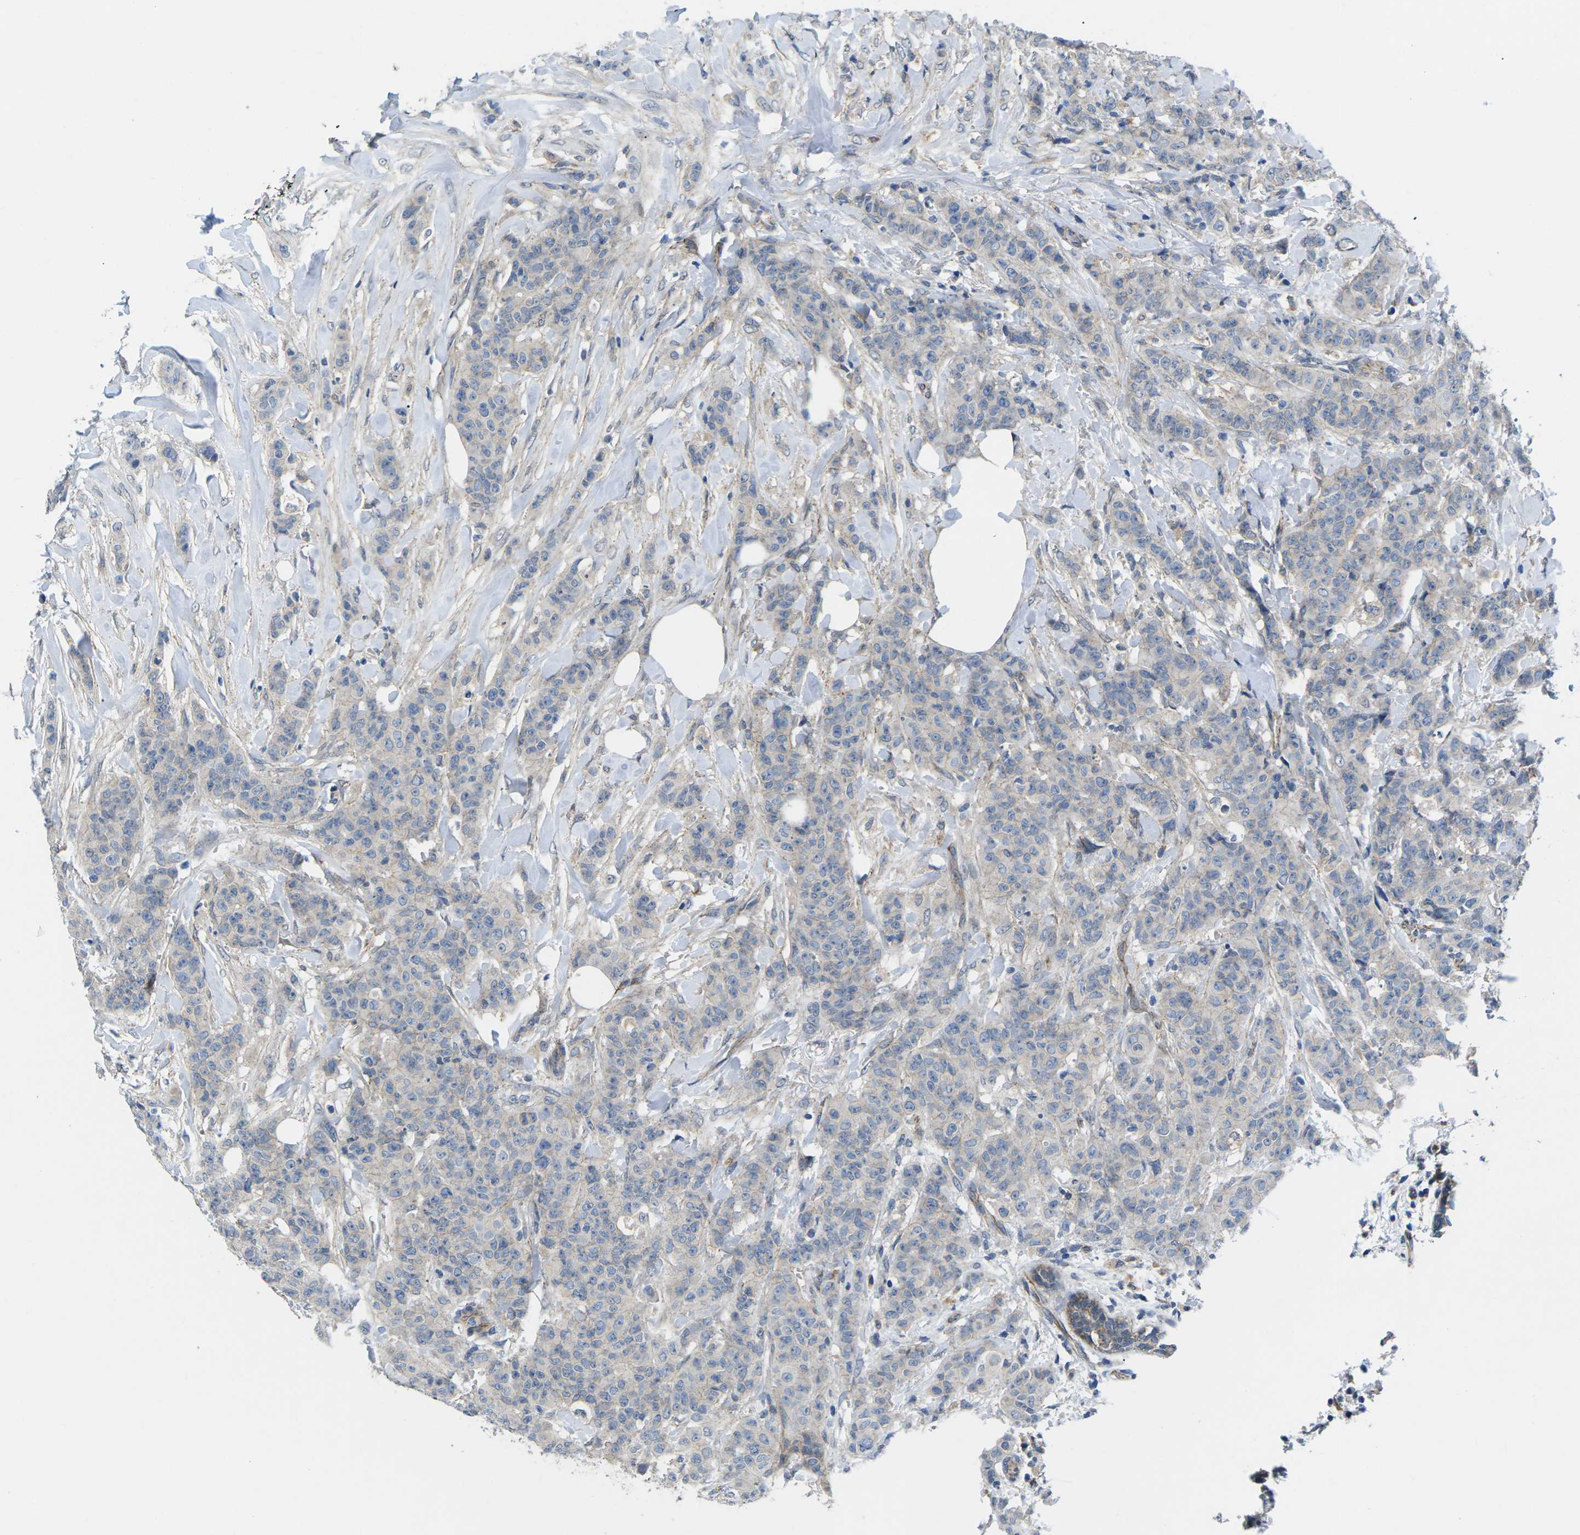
{"staining": {"intensity": "negative", "quantity": "none", "location": "none"}, "tissue": "breast cancer", "cell_type": "Tumor cells", "image_type": "cancer", "snomed": [{"axis": "morphology", "description": "Normal tissue, NOS"}, {"axis": "morphology", "description": "Duct carcinoma"}, {"axis": "topography", "description": "Breast"}], "caption": "The IHC histopathology image has no significant expression in tumor cells of breast cancer tissue. (DAB (3,3'-diaminobenzidine) immunohistochemistry (IHC) with hematoxylin counter stain).", "gene": "CTNND1", "patient": {"sex": "female", "age": 40}}